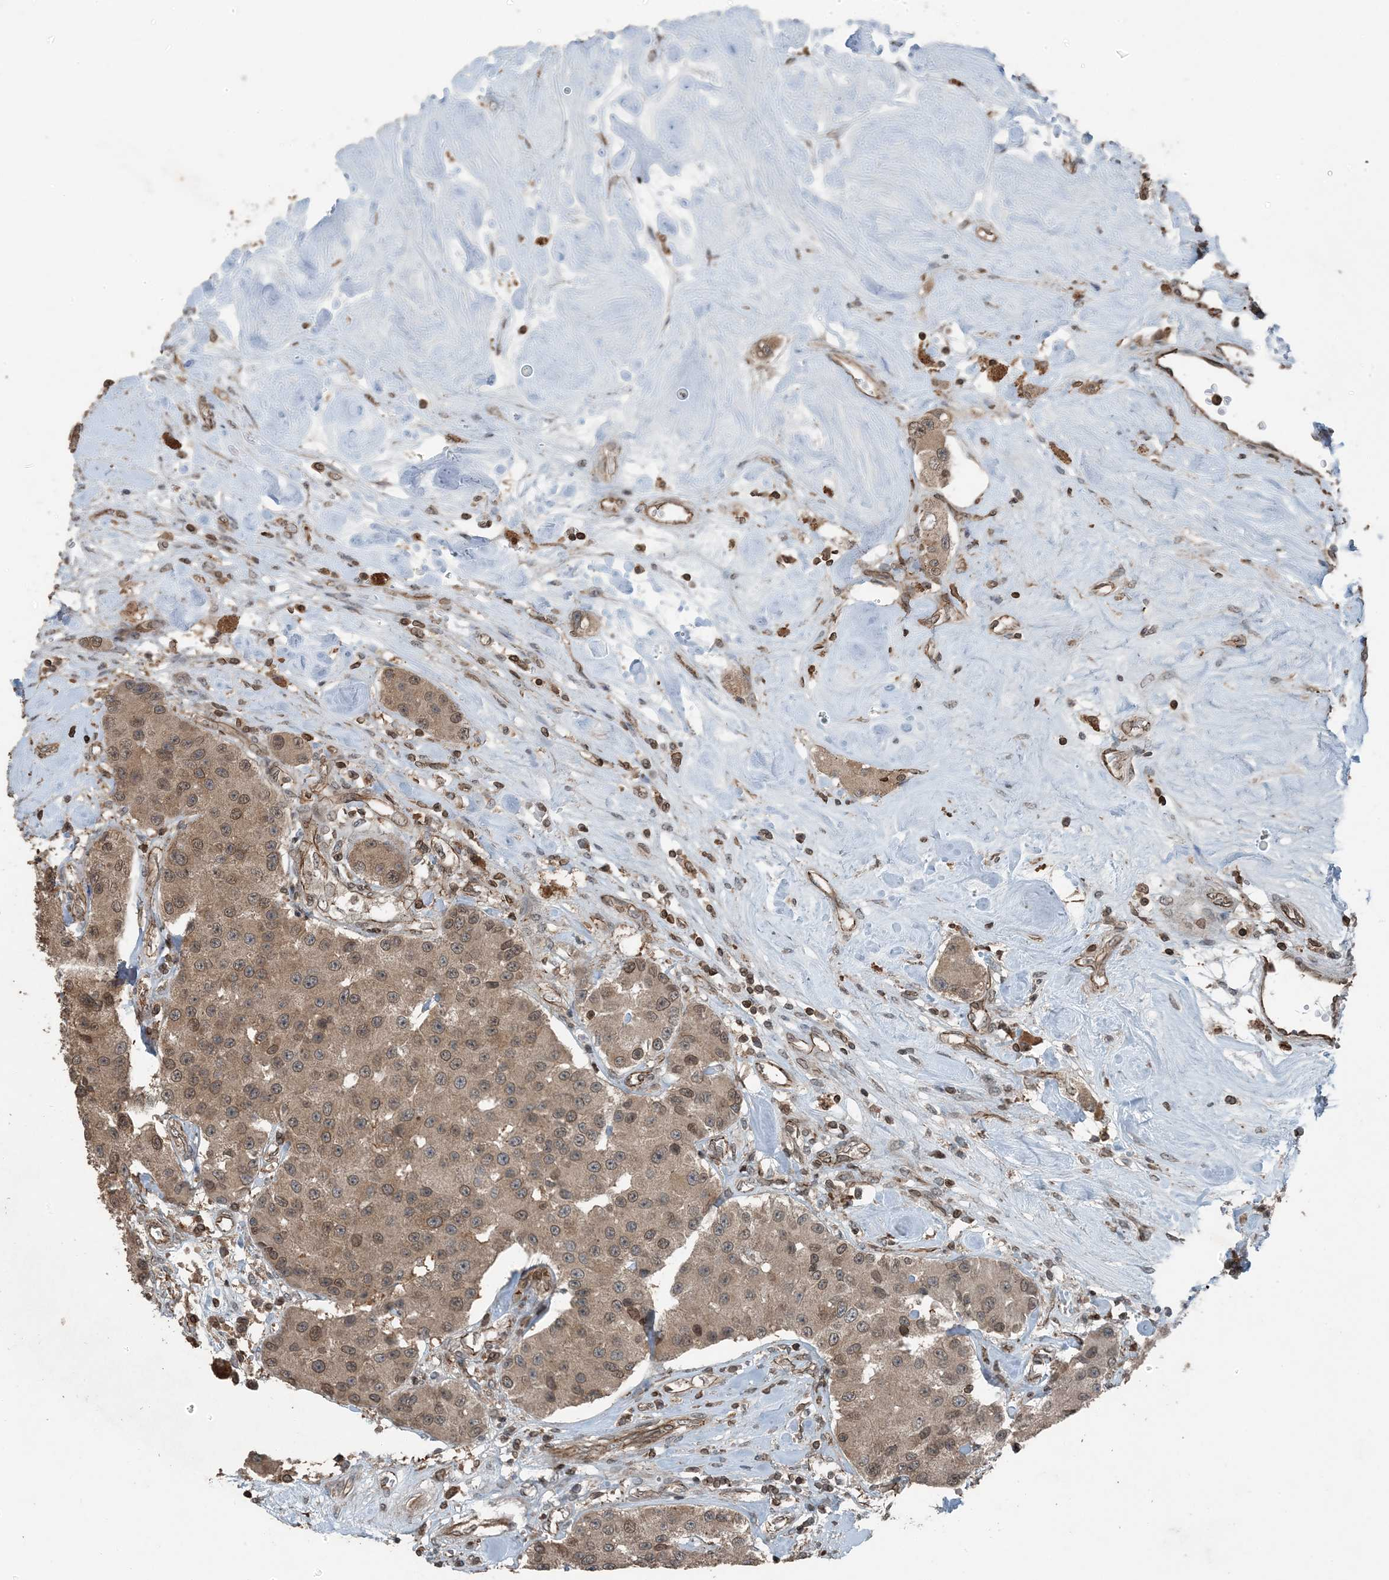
{"staining": {"intensity": "moderate", "quantity": ">75%", "location": "cytoplasmic/membranous,nuclear"}, "tissue": "carcinoid", "cell_type": "Tumor cells", "image_type": "cancer", "snomed": [{"axis": "morphology", "description": "Carcinoid, malignant, NOS"}, {"axis": "topography", "description": "Pancreas"}], "caption": "Immunohistochemistry photomicrograph of human carcinoid (malignant) stained for a protein (brown), which exhibits medium levels of moderate cytoplasmic/membranous and nuclear staining in about >75% of tumor cells.", "gene": "ZFAND2B", "patient": {"sex": "male", "age": 41}}